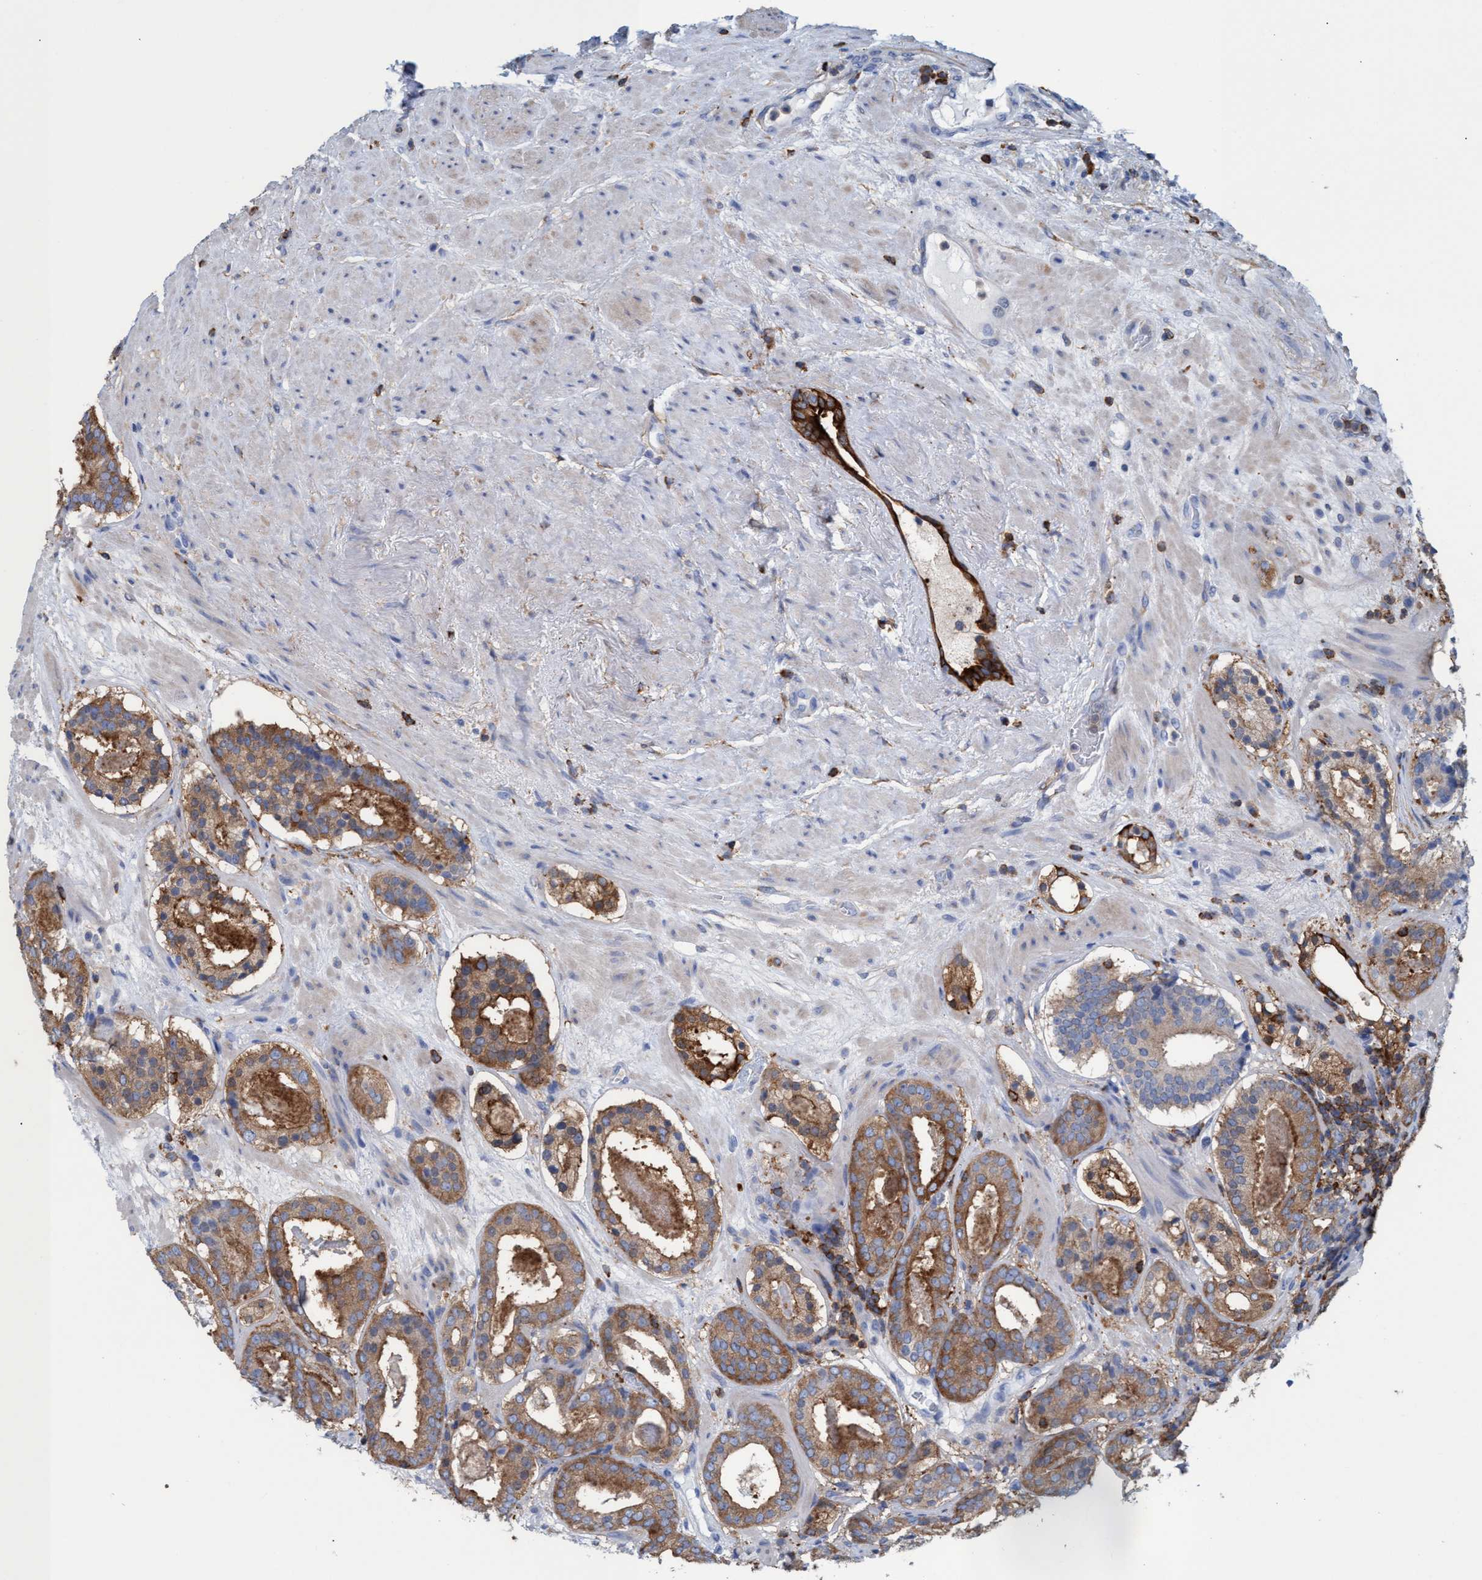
{"staining": {"intensity": "moderate", "quantity": ">75%", "location": "cytoplasmic/membranous"}, "tissue": "prostate cancer", "cell_type": "Tumor cells", "image_type": "cancer", "snomed": [{"axis": "morphology", "description": "Adenocarcinoma, Low grade"}, {"axis": "topography", "description": "Prostate"}], "caption": "A photomicrograph showing moderate cytoplasmic/membranous staining in approximately >75% of tumor cells in prostate cancer, as visualized by brown immunohistochemical staining.", "gene": "EZR", "patient": {"sex": "male", "age": 69}}